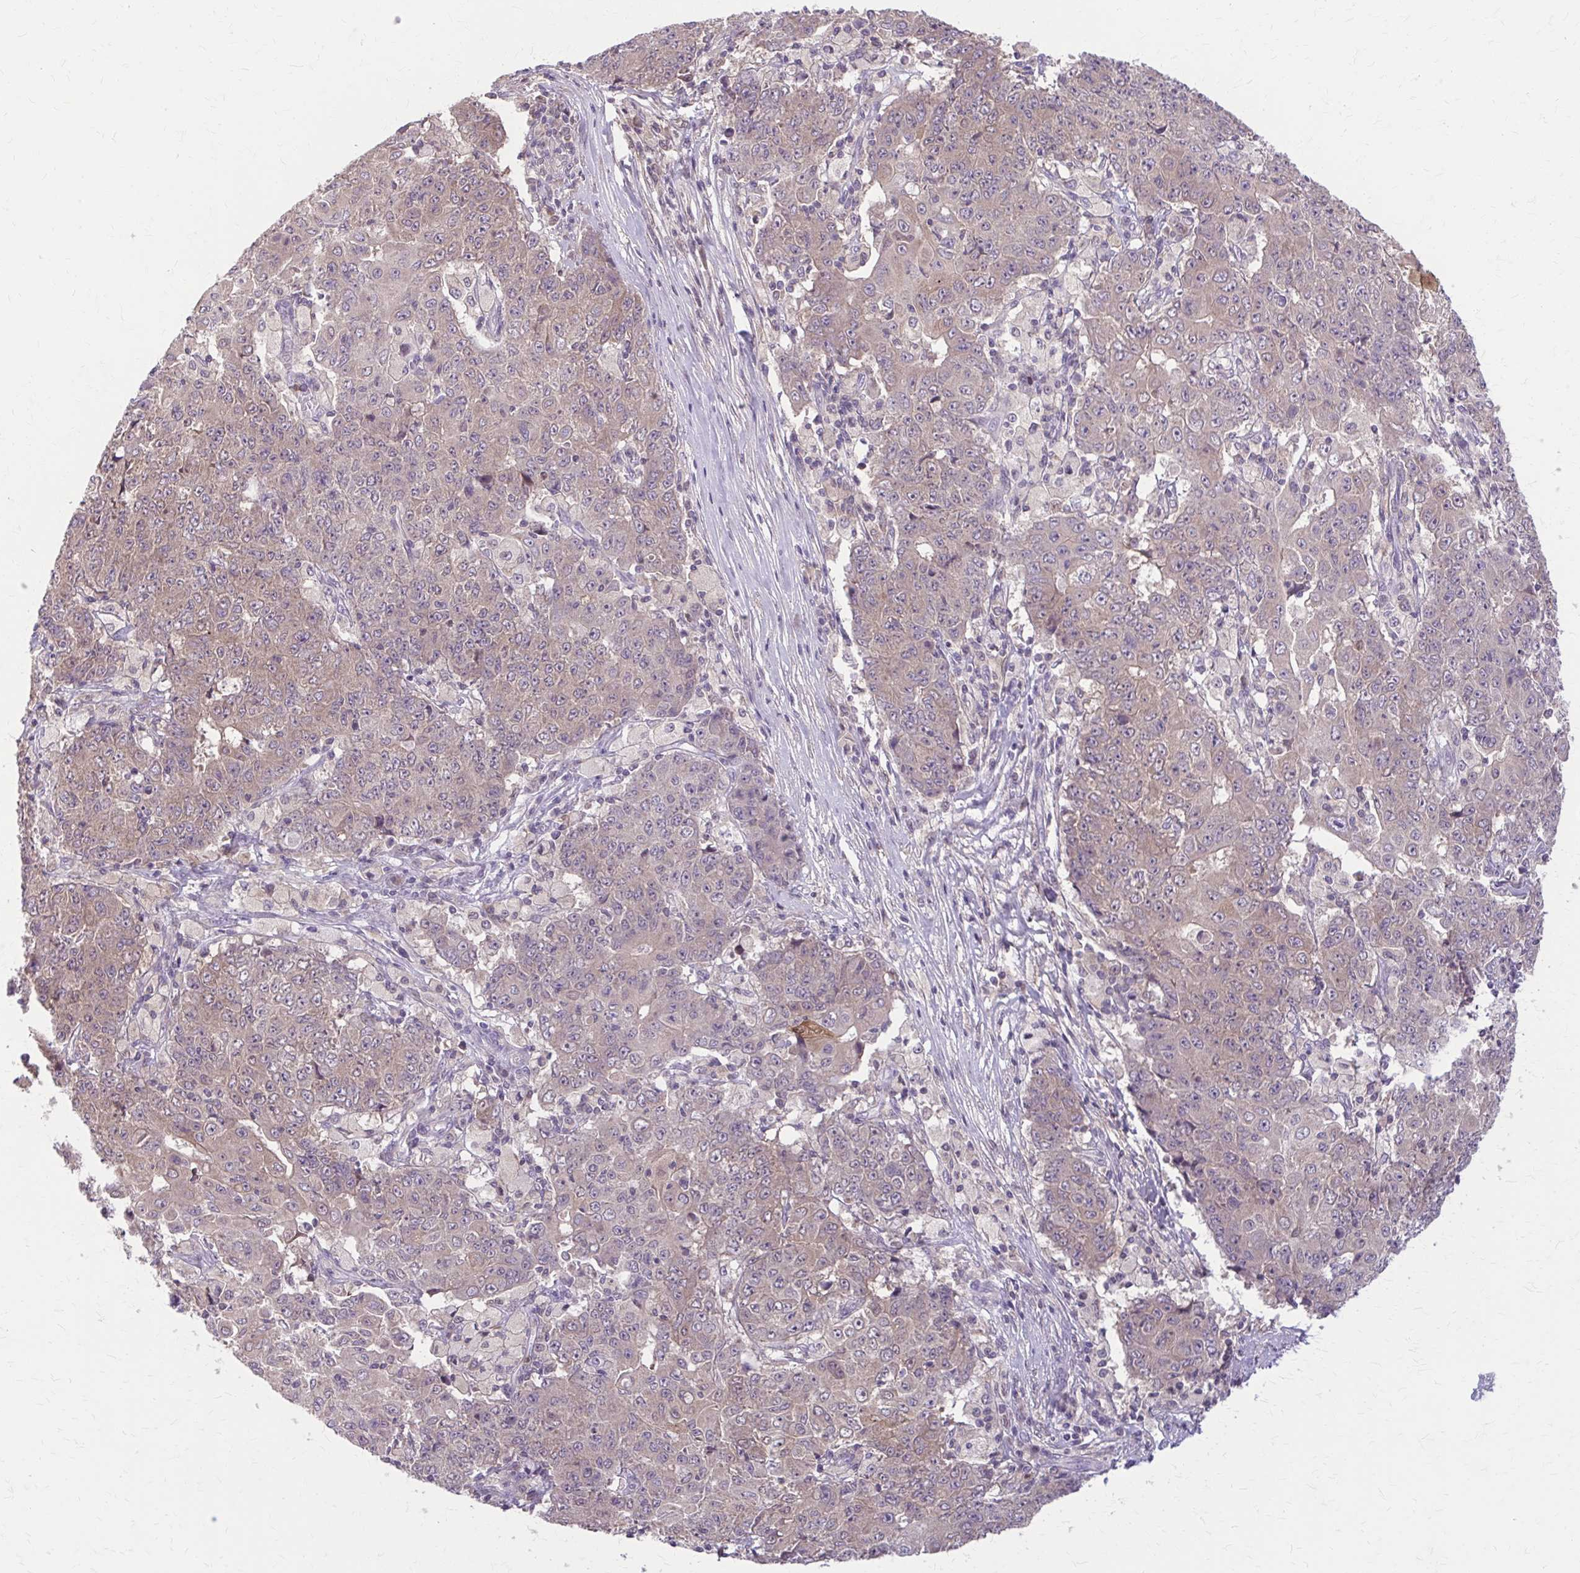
{"staining": {"intensity": "moderate", "quantity": "25%-75%", "location": "cytoplasmic/membranous"}, "tissue": "ovarian cancer", "cell_type": "Tumor cells", "image_type": "cancer", "snomed": [{"axis": "morphology", "description": "Carcinoma, endometroid"}, {"axis": "topography", "description": "Ovary"}], "caption": "A brown stain labels moderate cytoplasmic/membranous positivity of a protein in ovarian cancer (endometroid carcinoma) tumor cells.", "gene": "NRBF2", "patient": {"sex": "female", "age": 42}}